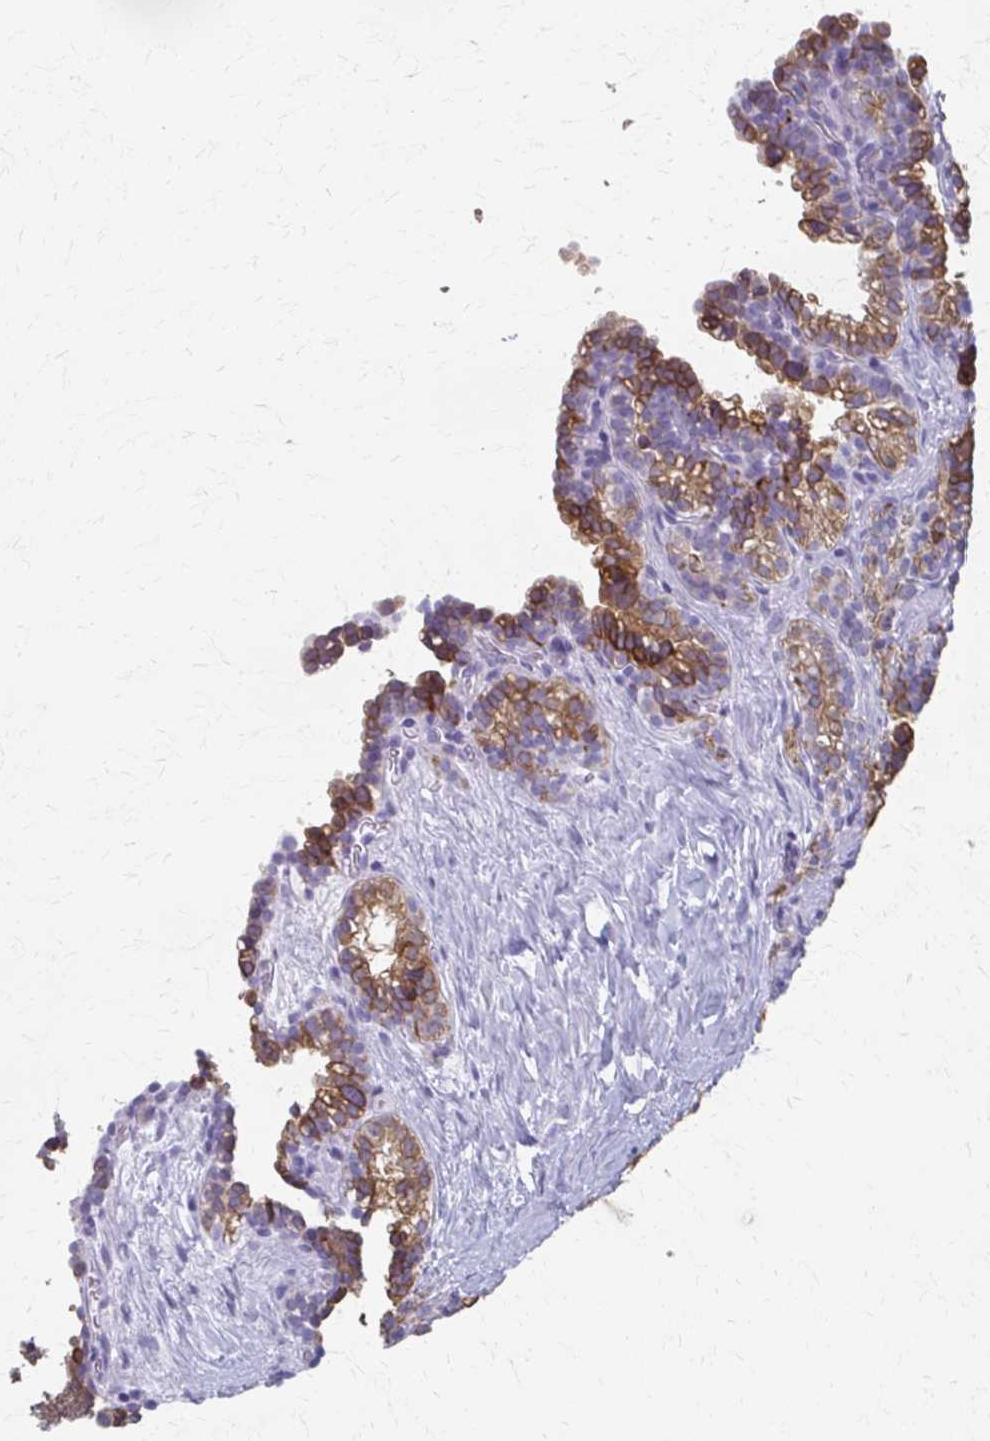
{"staining": {"intensity": "moderate", "quantity": "25%-75%", "location": "cytoplasmic/membranous"}, "tissue": "seminal vesicle", "cell_type": "Glandular cells", "image_type": "normal", "snomed": [{"axis": "morphology", "description": "Normal tissue, NOS"}, {"axis": "topography", "description": "Seminal veicle"}], "caption": "Immunohistochemical staining of normal human seminal vesicle displays 25%-75% levels of moderate cytoplasmic/membranous protein staining in approximately 25%-75% of glandular cells. (Stains: DAB (3,3'-diaminobenzidine) in brown, nuclei in blue, Microscopy: brightfield microscopy at high magnification).", "gene": "CYB5A", "patient": {"sex": "male", "age": 47}}